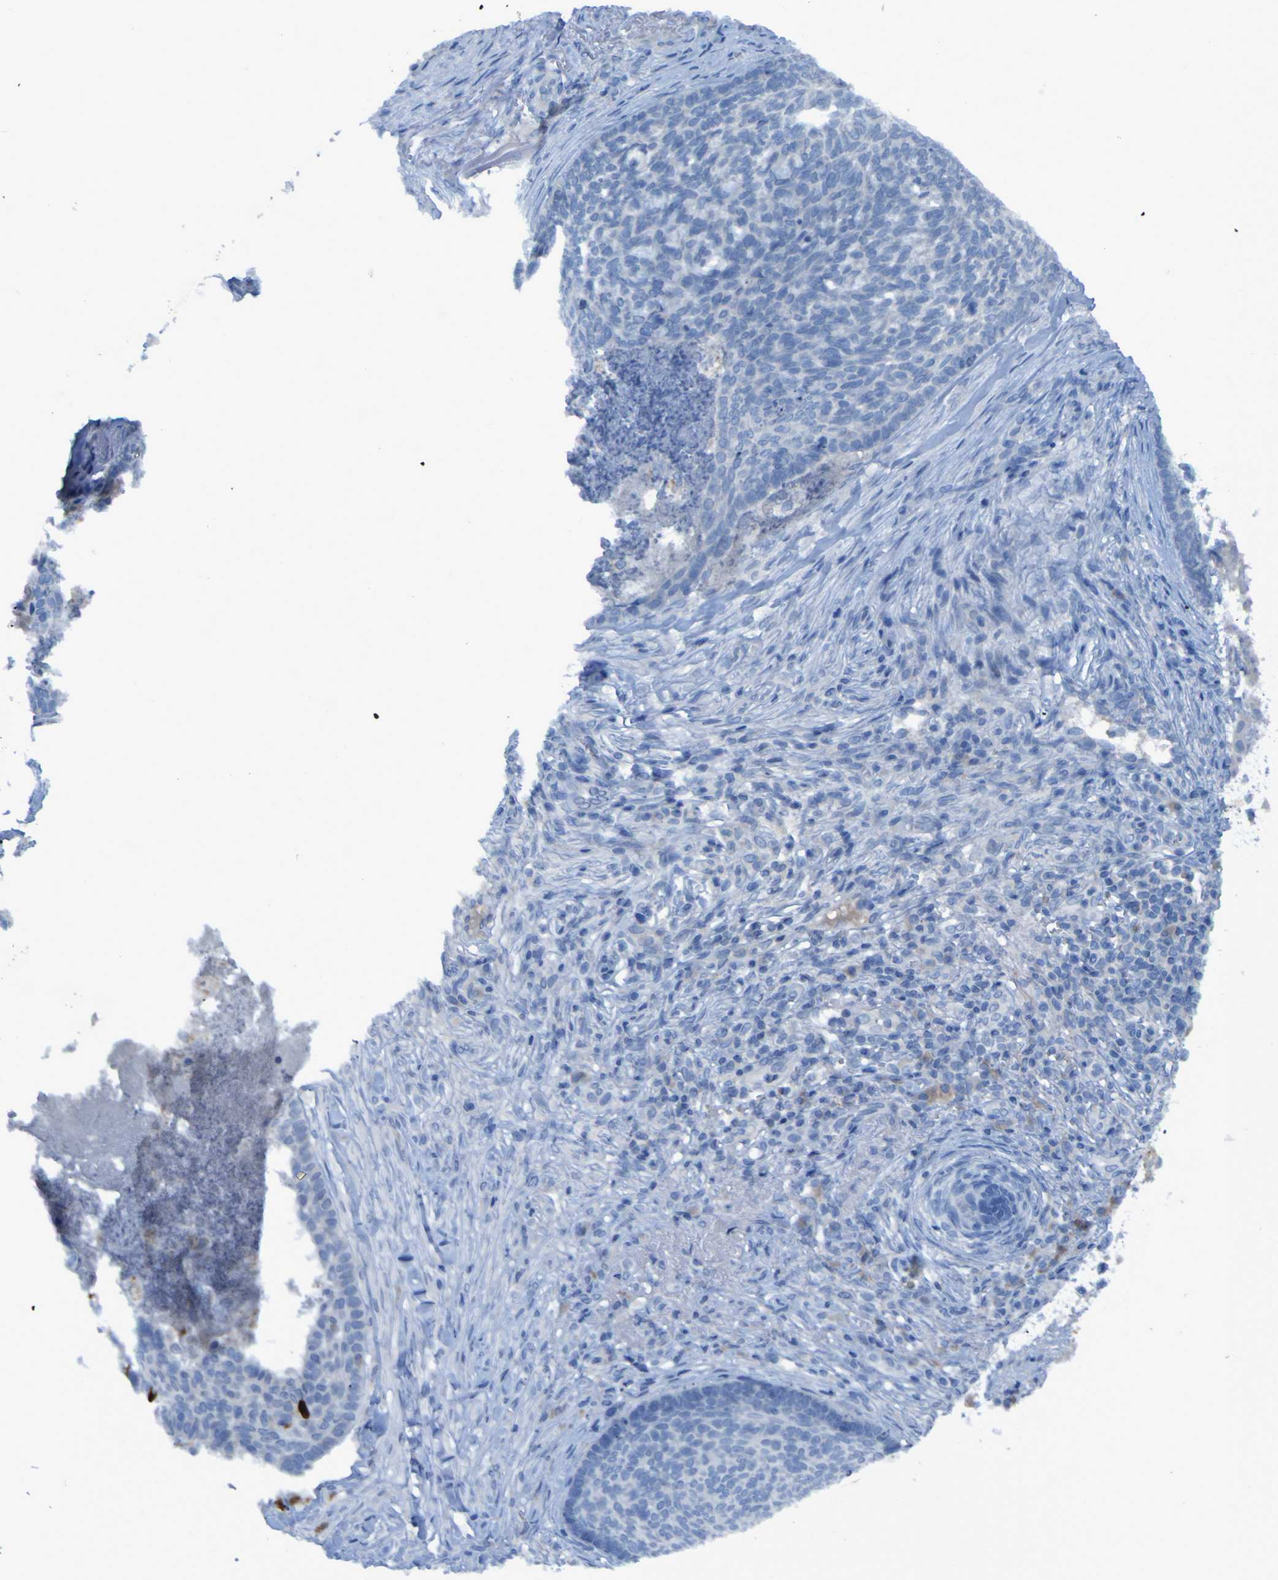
{"staining": {"intensity": "negative", "quantity": "none", "location": "none"}, "tissue": "skin cancer", "cell_type": "Tumor cells", "image_type": "cancer", "snomed": [{"axis": "morphology", "description": "Basal cell carcinoma"}, {"axis": "topography", "description": "Skin"}], "caption": "DAB immunohistochemical staining of human skin cancer shows no significant expression in tumor cells.", "gene": "SGK2", "patient": {"sex": "male", "age": 84}}